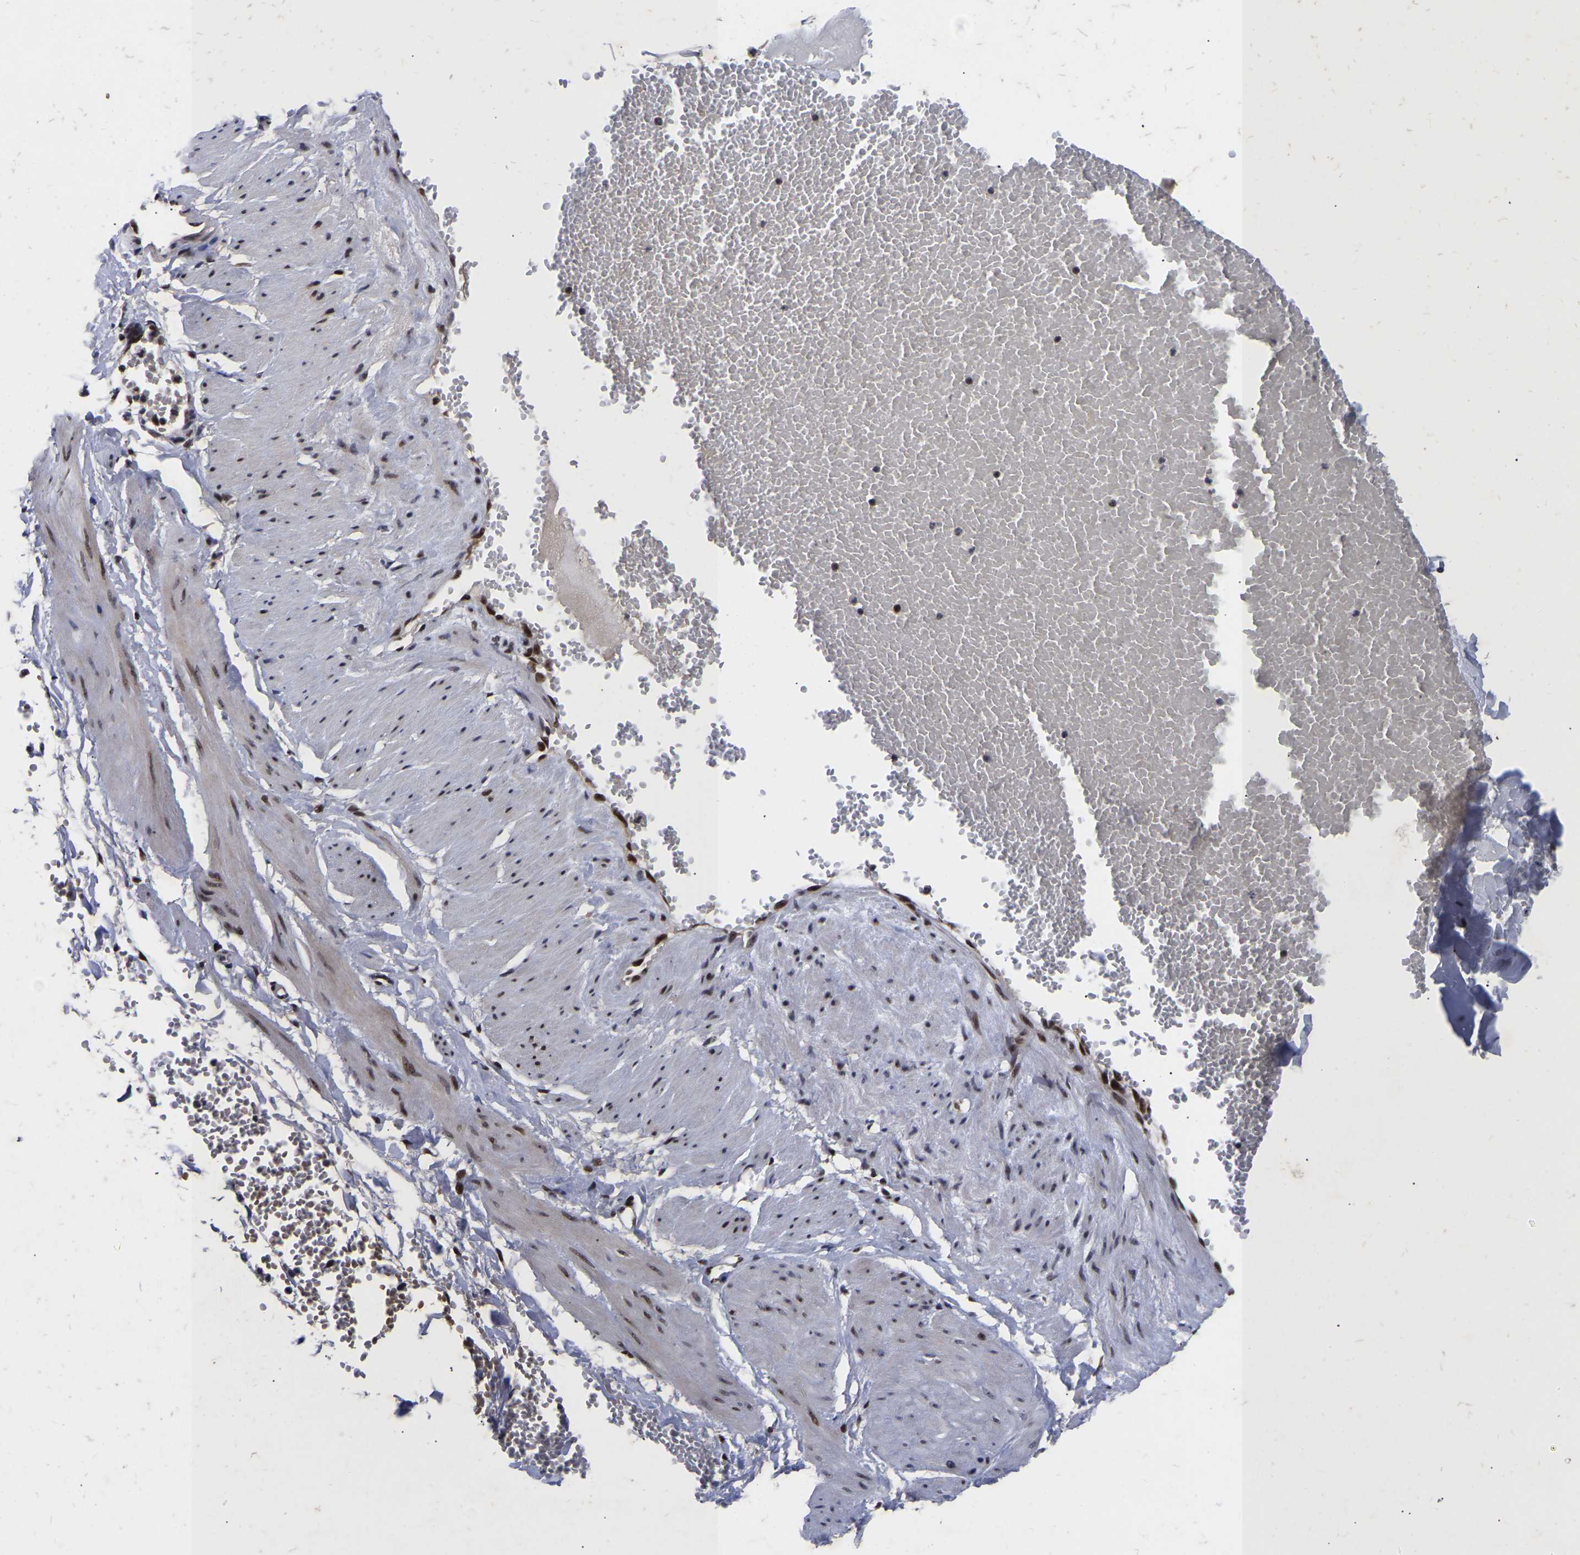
{"staining": {"intensity": "negative", "quantity": "none", "location": "none"}, "tissue": "adipose tissue", "cell_type": "Adipocytes", "image_type": "normal", "snomed": [{"axis": "morphology", "description": "Normal tissue, NOS"}, {"axis": "topography", "description": "Soft tissue"}], "caption": "Immunohistochemistry image of unremarkable adipose tissue: human adipose tissue stained with DAB demonstrates no significant protein staining in adipocytes. (IHC, brightfield microscopy, high magnification).", "gene": "JUNB", "patient": {"sex": "male", "age": 72}}